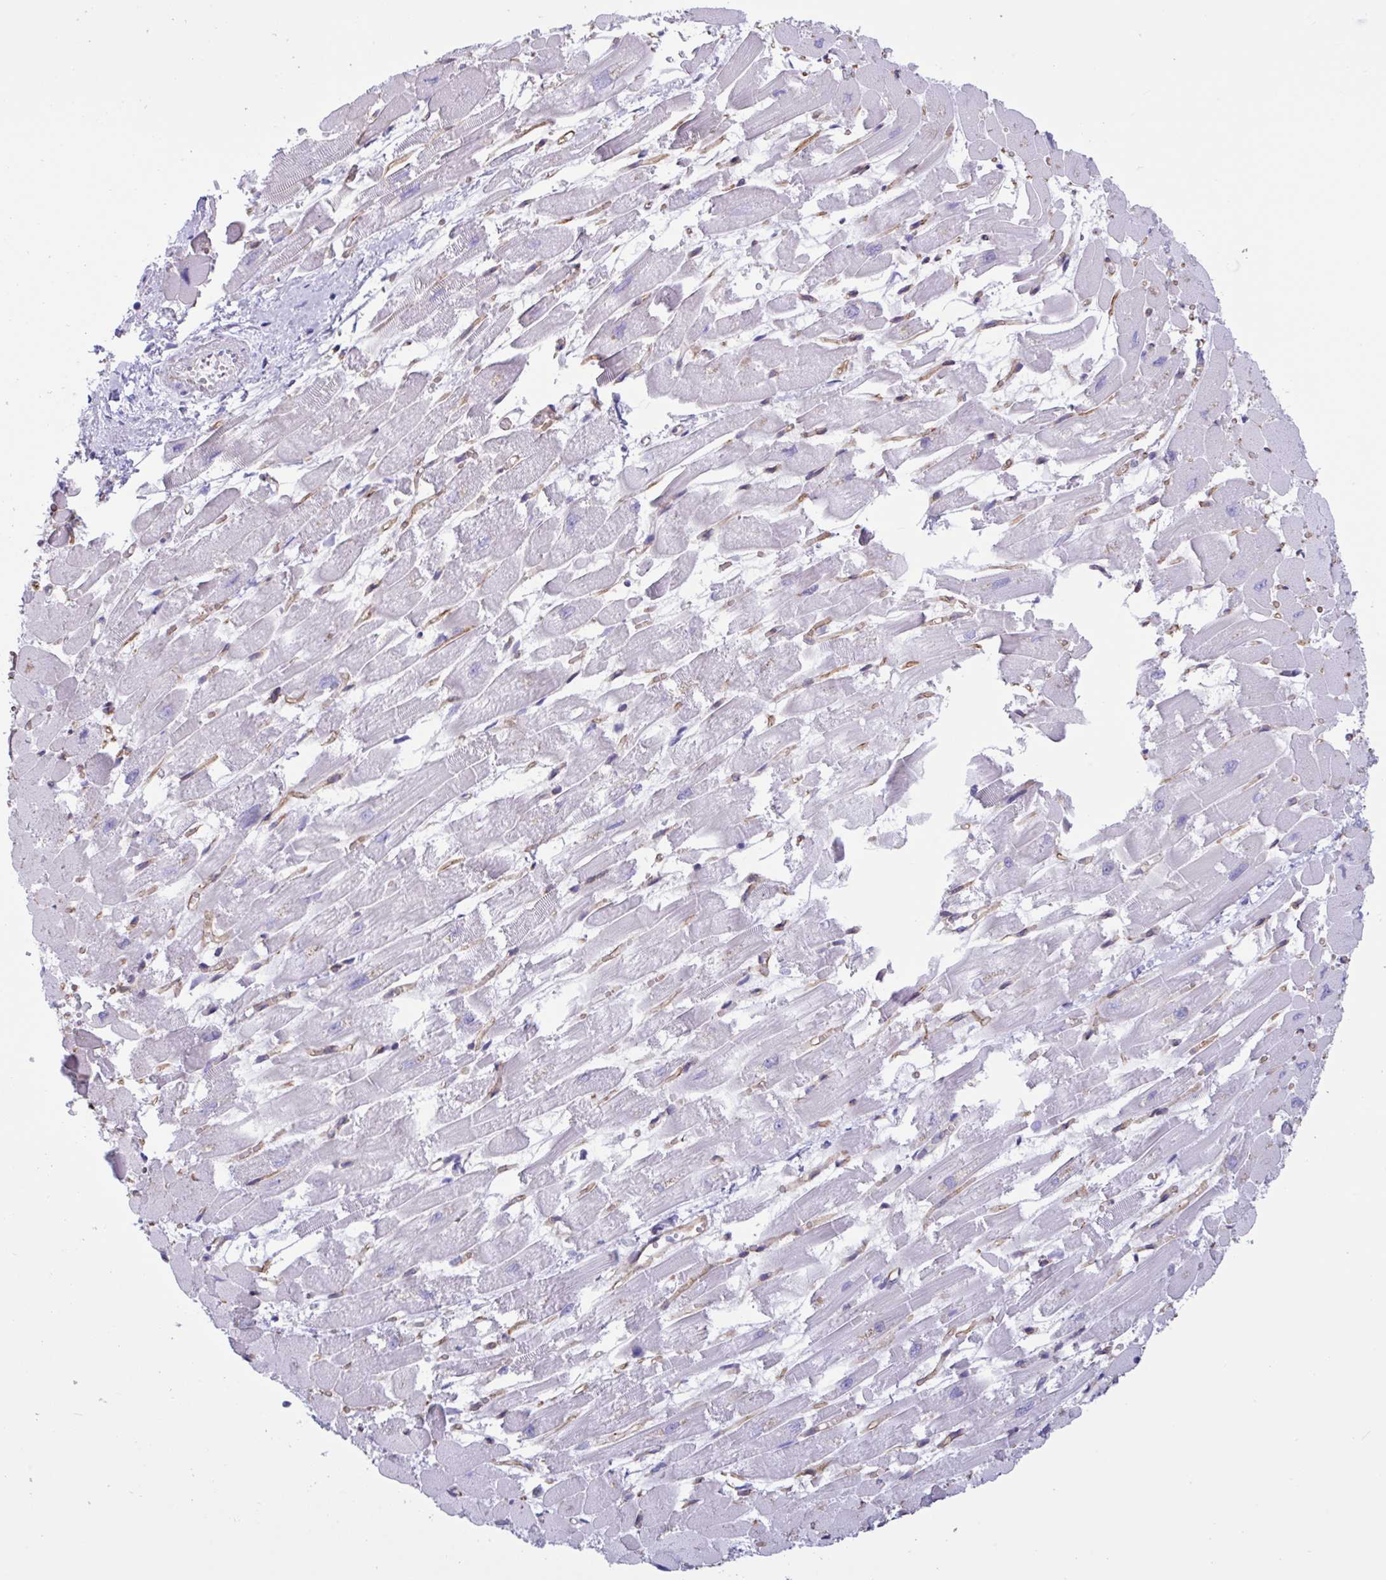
{"staining": {"intensity": "negative", "quantity": "none", "location": "none"}, "tissue": "heart muscle", "cell_type": "Cardiomyocytes", "image_type": "normal", "snomed": [{"axis": "morphology", "description": "Normal tissue, NOS"}, {"axis": "topography", "description": "Heart"}], "caption": "Heart muscle was stained to show a protein in brown. There is no significant expression in cardiomyocytes. (Brightfield microscopy of DAB (3,3'-diaminobenzidine) immunohistochemistry at high magnification).", "gene": "RPL22L1", "patient": {"sex": "female", "age": 52}}